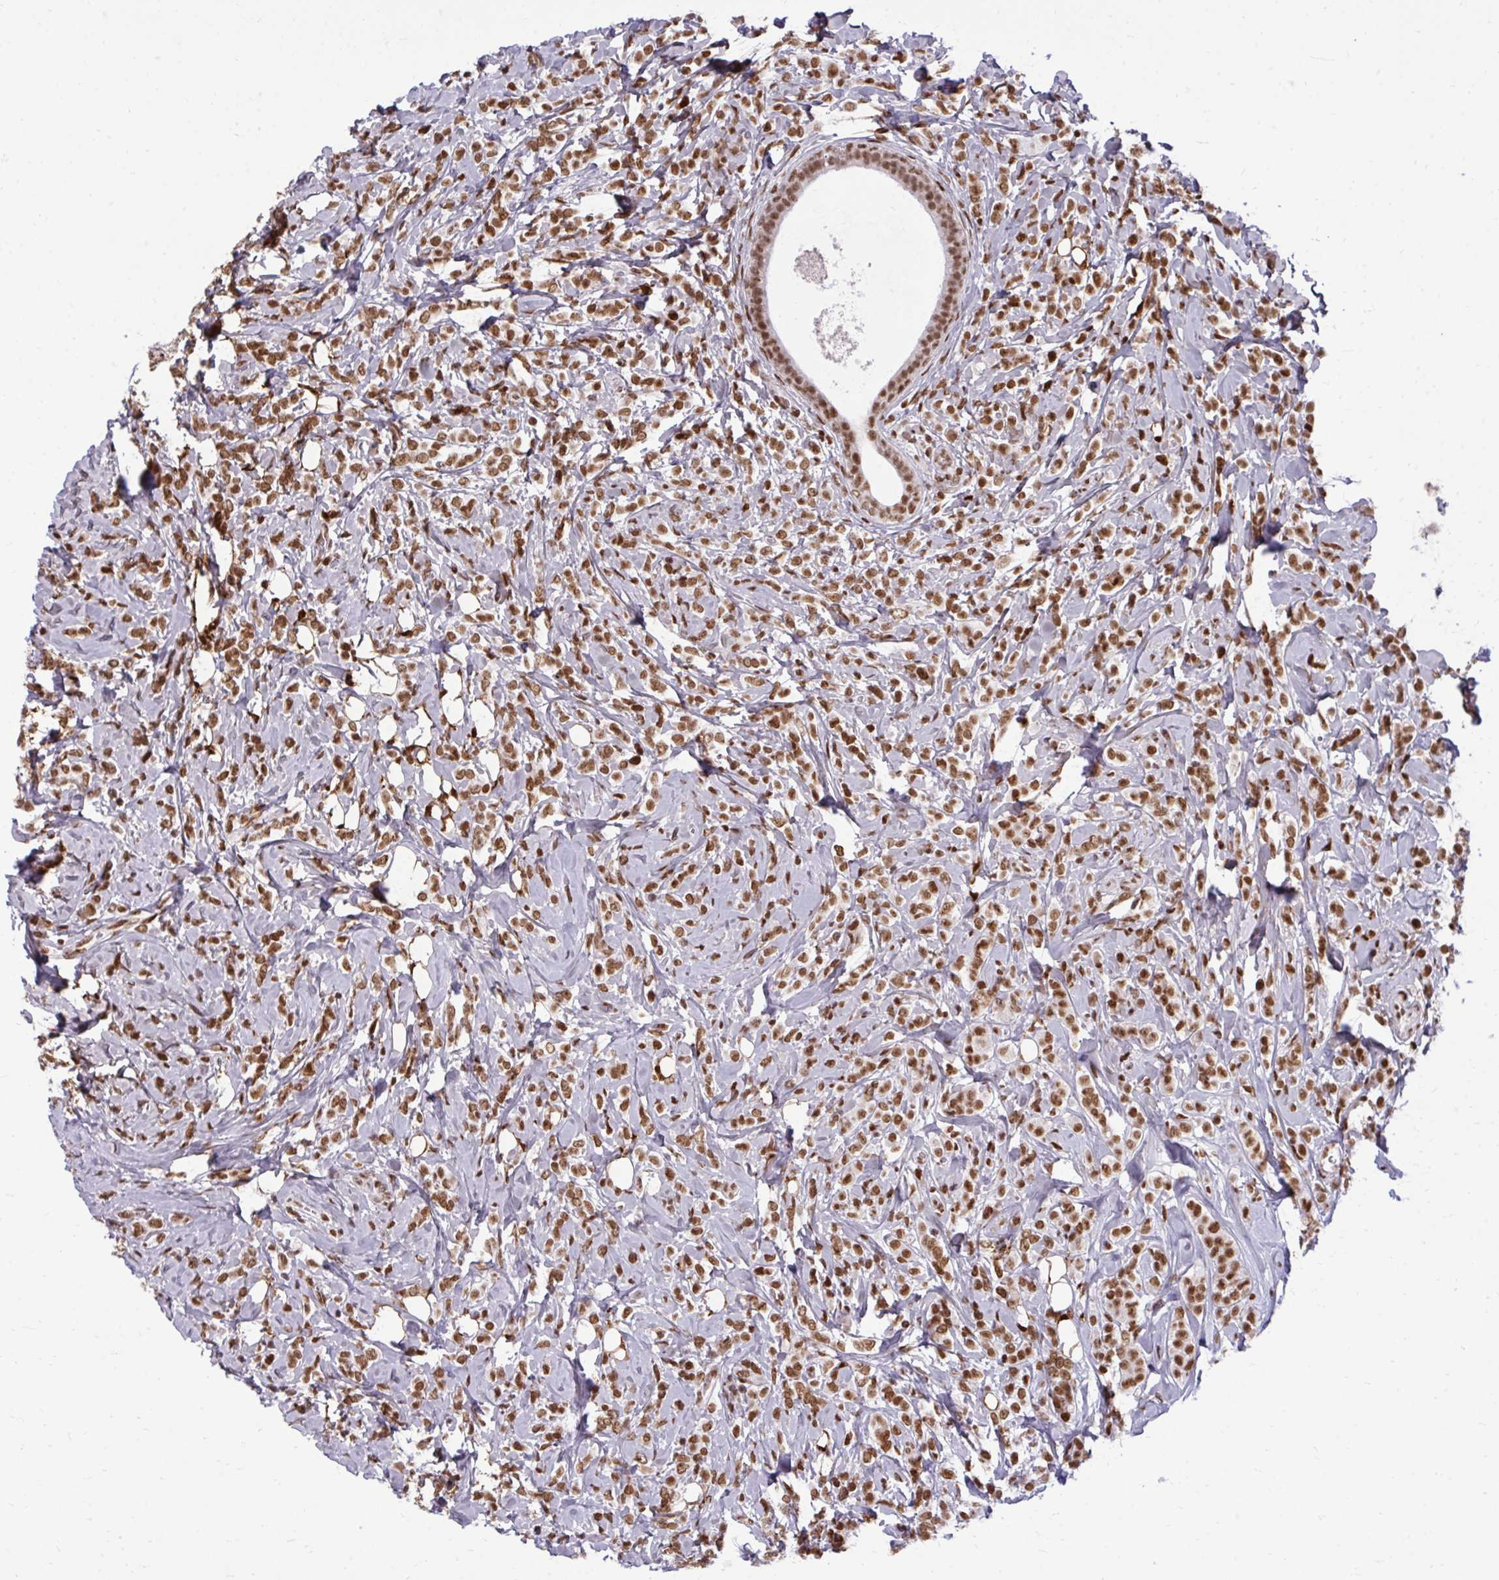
{"staining": {"intensity": "moderate", "quantity": ">75%", "location": "nuclear"}, "tissue": "breast cancer", "cell_type": "Tumor cells", "image_type": "cancer", "snomed": [{"axis": "morphology", "description": "Lobular carcinoma"}, {"axis": "topography", "description": "Breast"}], "caption": "The immunohistochemical stain highlights moderate nuclear expression in tumor cells of lobular carcinoma (breast) tissue. (brown staining indicates protein expression, while blue staining denotes nuclei).", "gene": "CDYL", "patient": {"sex": "female", "age": 49}}